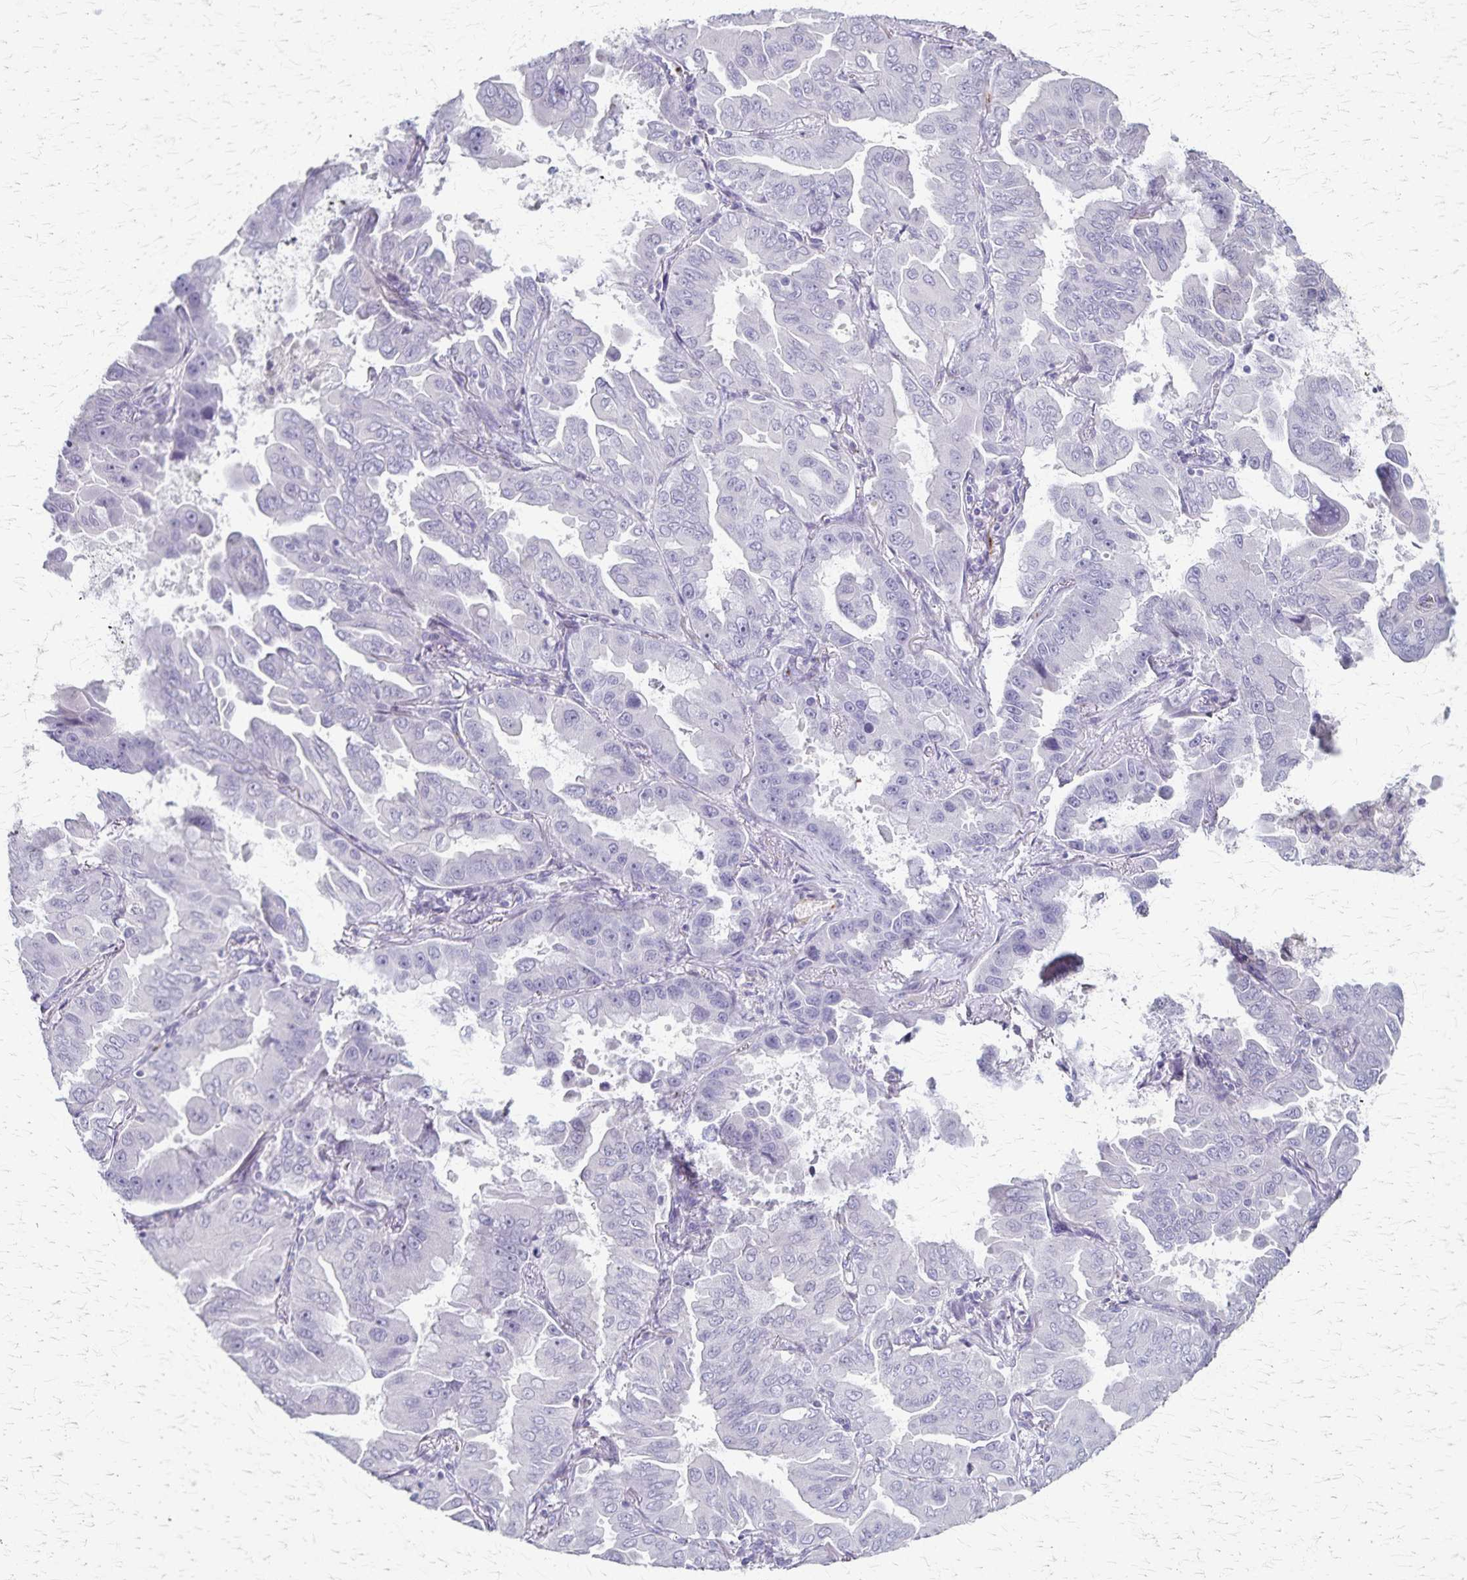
{"staining": {"intensity": "negative", "quantity": "none", "location": "none"}, "tissue": "lung cancer", "cell_type": "Tumor cells", "image_type": "cancer", "snomed": [{"axis": "morphology", "description": "Adenocarcinoma, NOS"}, {"axis": "topography", "description": "Lung"}], "caption": "Human adenocarcinoma (lung) stained for a protein using immunohistochemistry (IHC) exhibits no positivity in tumor cells.", "gene": "RASL10B", "patient": {"sex": "male", "age": 64}}